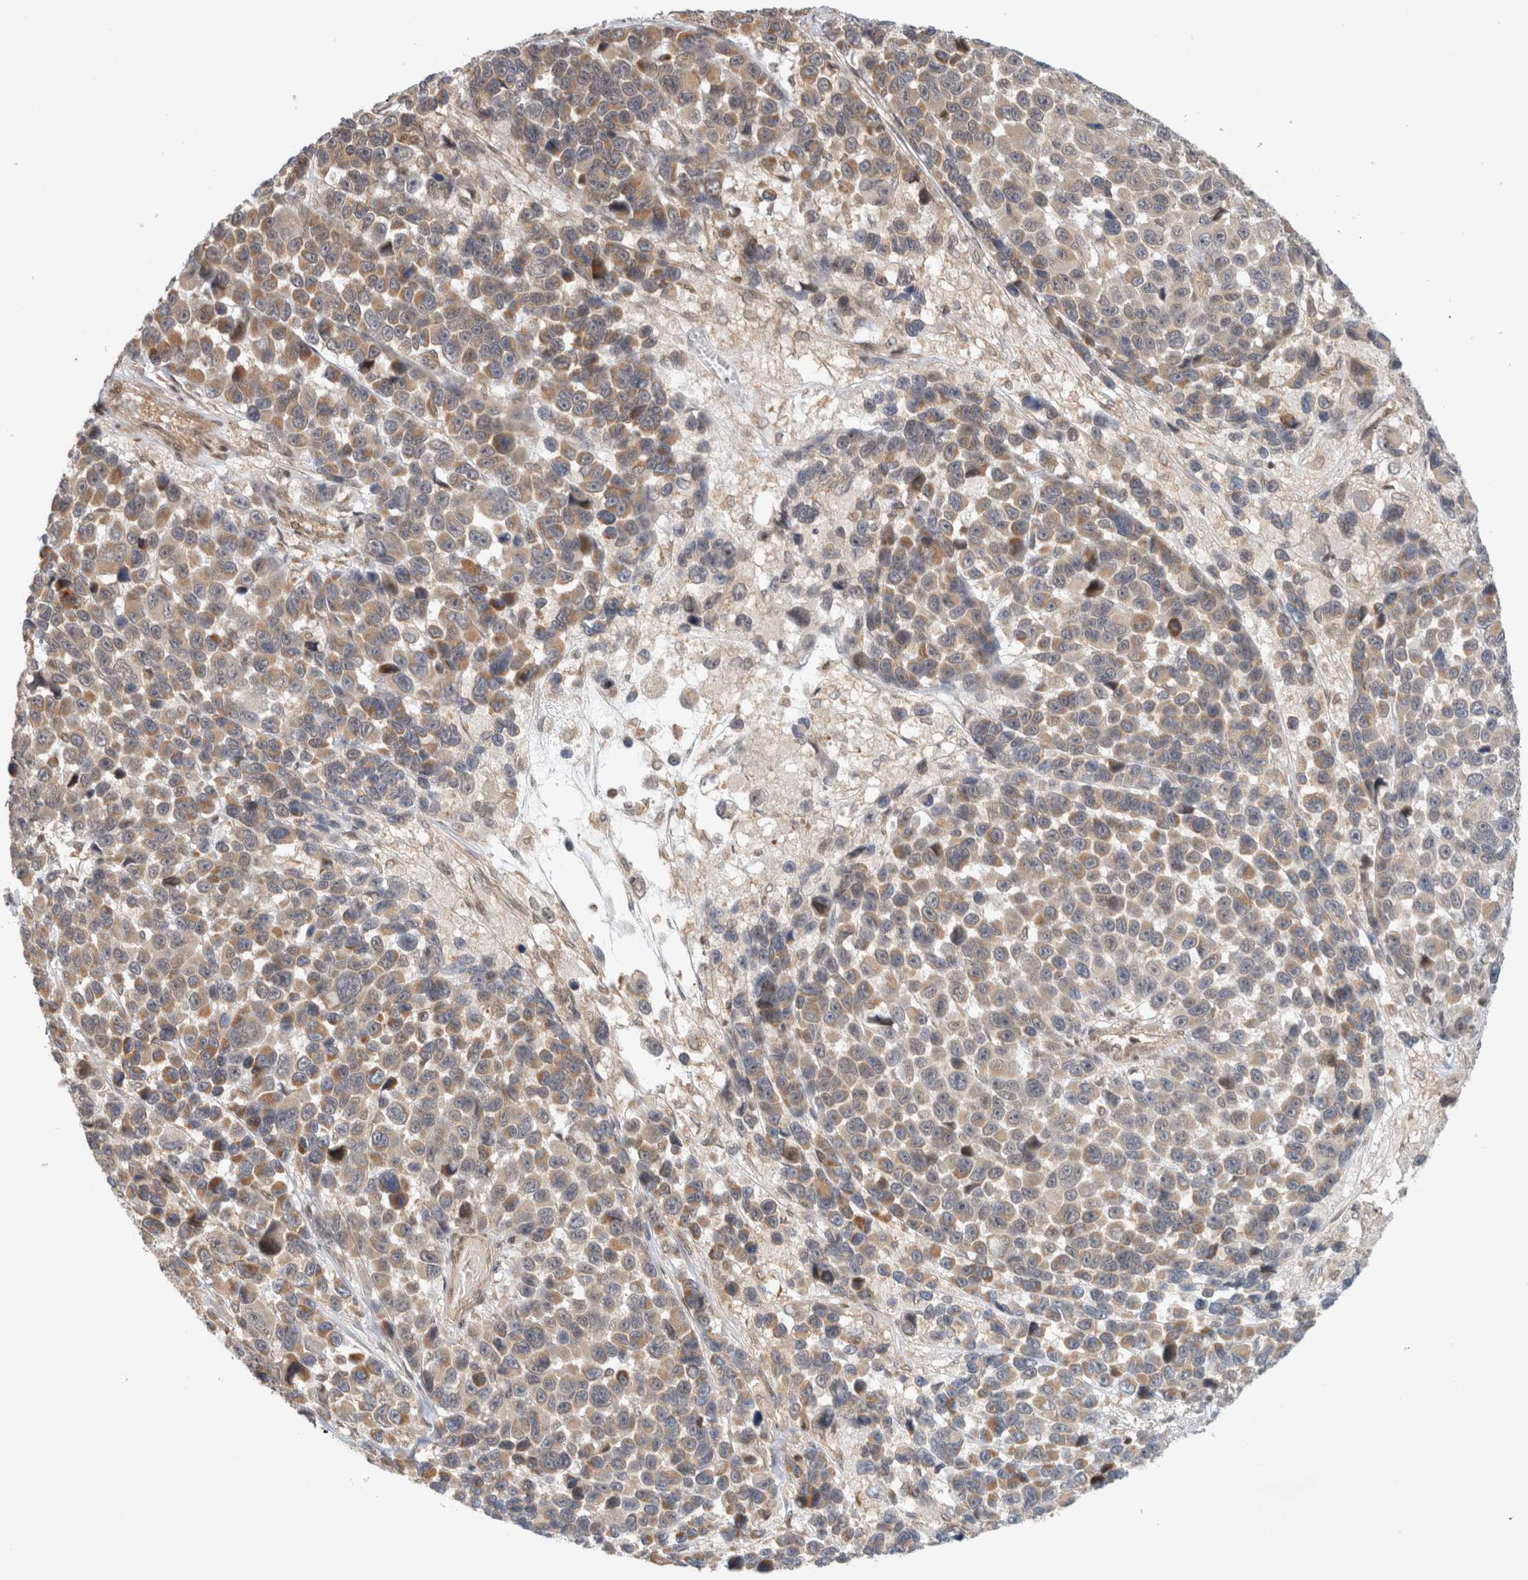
{"staining": {"intensity": "moderate", "quantity": "<25%", "location": "cytoplasmic/membranous"}, "tissue": "melanoma", "cell_type": "Tumor cells", "image_type": "cancer", "snomed": [{"axis": "morphology", "description": "Malignant melanoma, NOS"}, {"axis": "topography", "description": "Skin"}], "caption": "IHC staining of malignant melanoma, which displays low levels of moderate cytoplasmic/membranous staining in about <25% of tumor cells indicating moderate cytoplasmic/membranous protein staining. The staining was performed using DAB (3,3'-diaminobenzidine) (brown) for protein detection and nuclei were counterstained in hematoxylin (blue).", "gene": "CAAP1", "patient": {"sex": "male", "age": 53}}